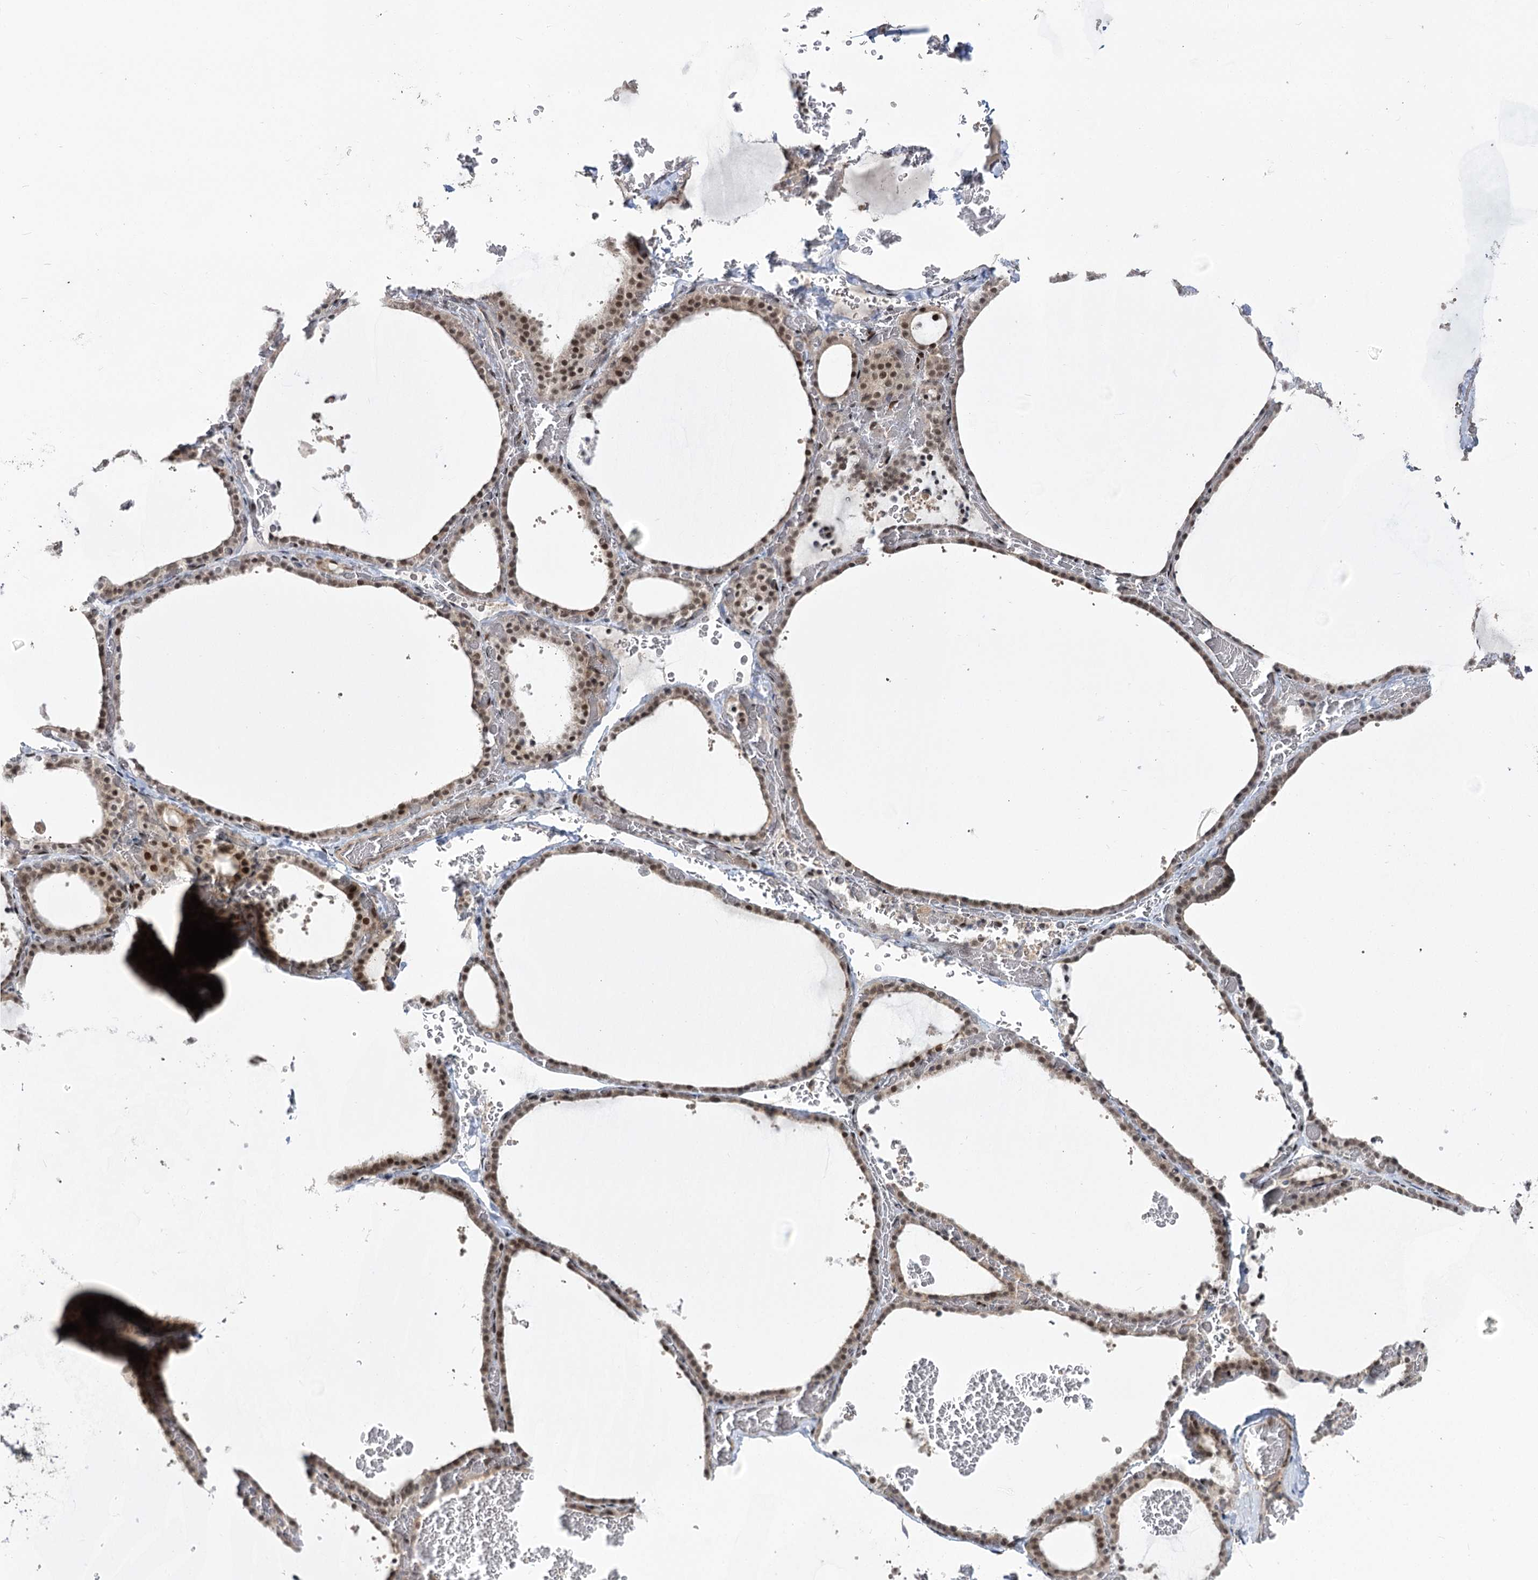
{"staining": {"intensity": "moderate", "quantity": ">75%", "location": "nuclear"}, "tissue": "thyroid gland", "cell_type": "Glandular cells", "image_type": "normal", "snomed": [{"axis": "morphology", "description": "Normal tissue, NOS"}, {"axis": "topography", "description": "Thyroid gland"}], "caption": "About >75% of glandular cells in benign human thyroid gland demonstrate moderate nuclear protein expression as visualized by brown immunohistochemical staining.", "gene": "HELQ", "patient": {"sex": "female", "age": 39}}